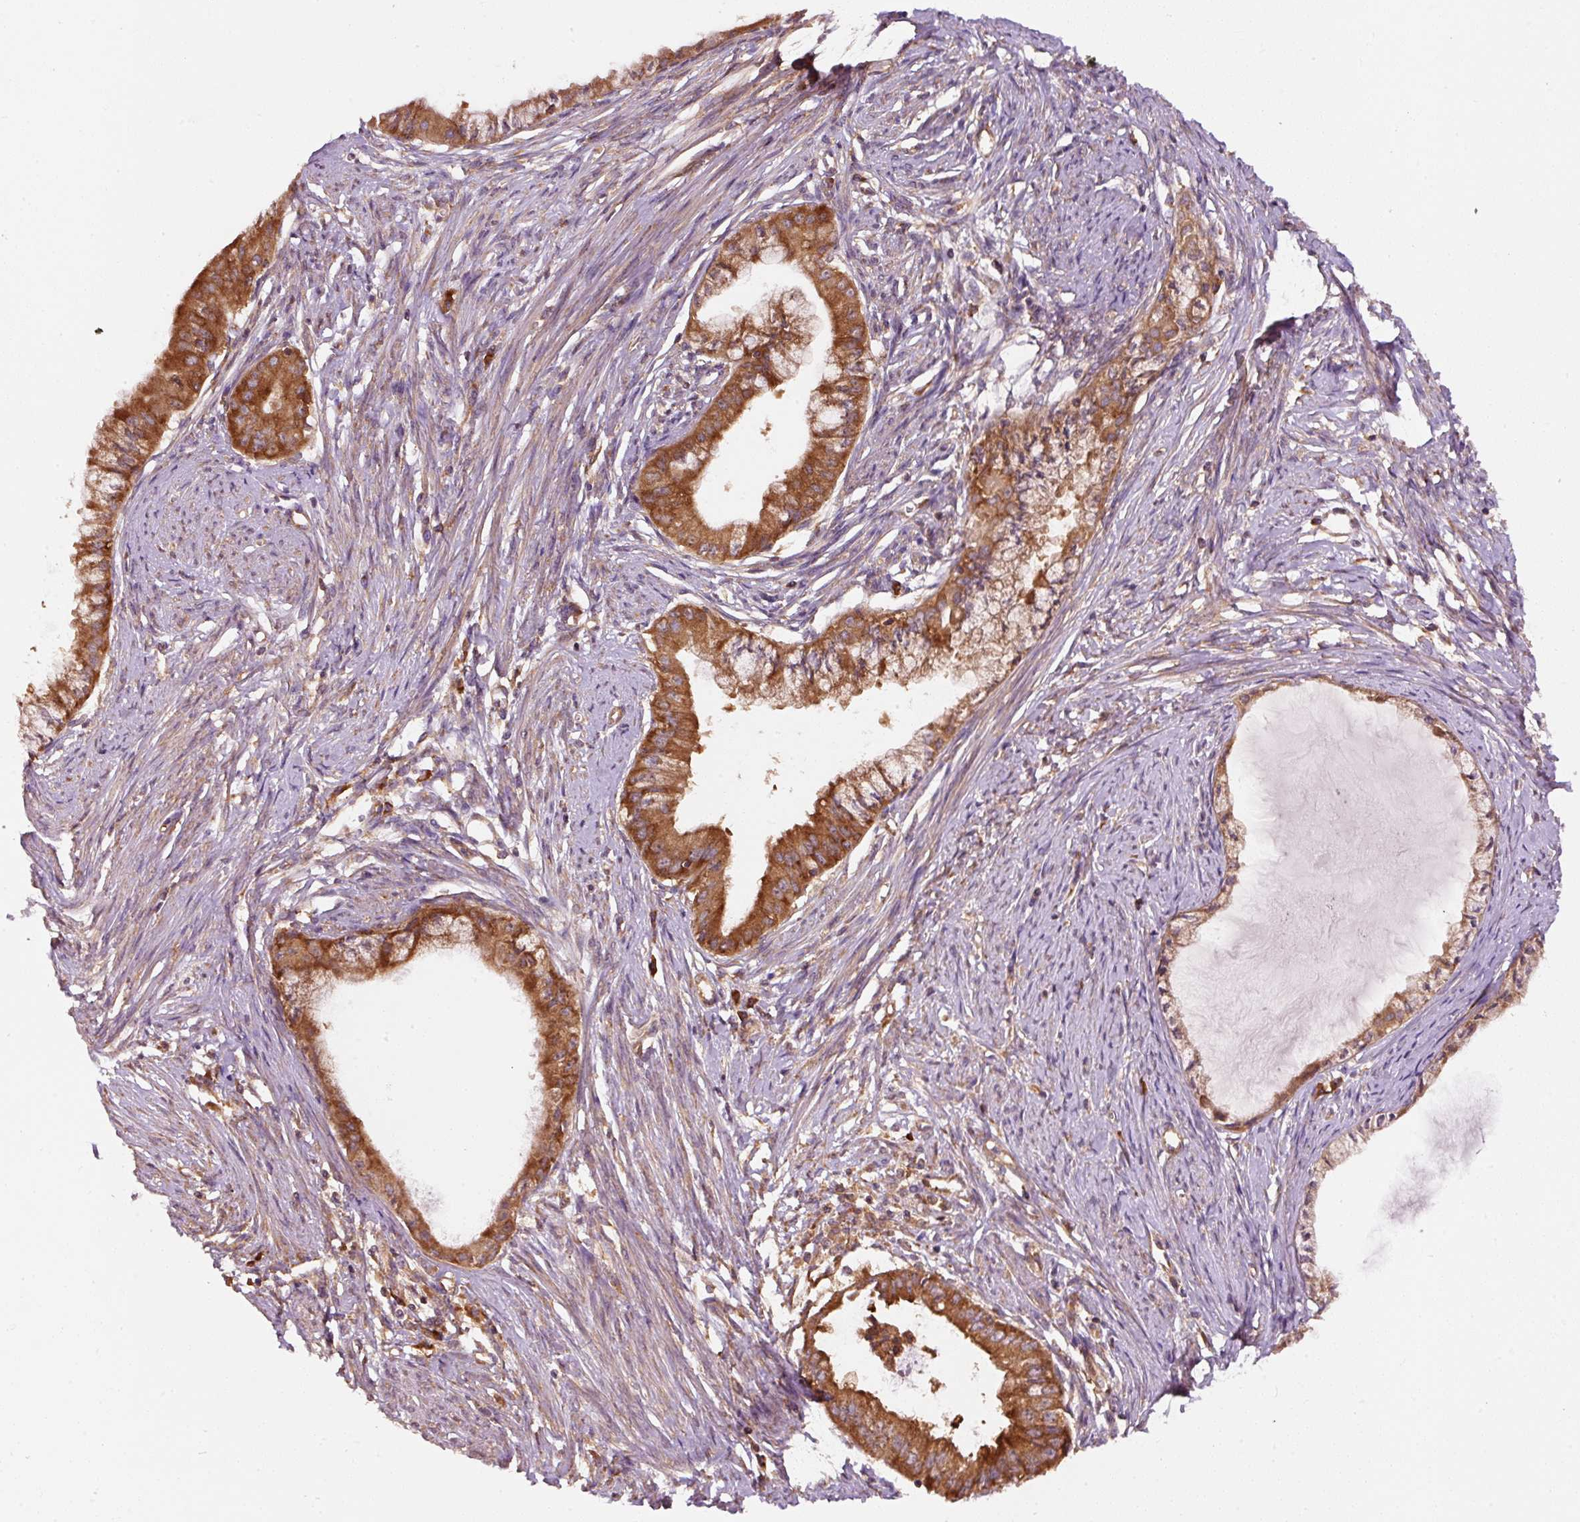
{"staining": {"intensity": "strong", "quantity": ">75%", "location": "cytoplasmic/membranous"}, "tissue": "endometrial cancer", "cell_type": "Tumor cells", "image_type": "cancer", "snomed": [{"axis": "morphology", "description": "Adenocarcinoma, NOS"}, {"axis": "topography", "description": "Endometrium"}], "caption": "Immunohistochemistry (IHC) image of human endometrial cancer stained for a protein (brown), which reveals high levels of strong cytoplasmic/membranous expression in about >75% of tumor cells.", "gene": "EIF2S2", "patient": {"sex": "female", "age": 76}}